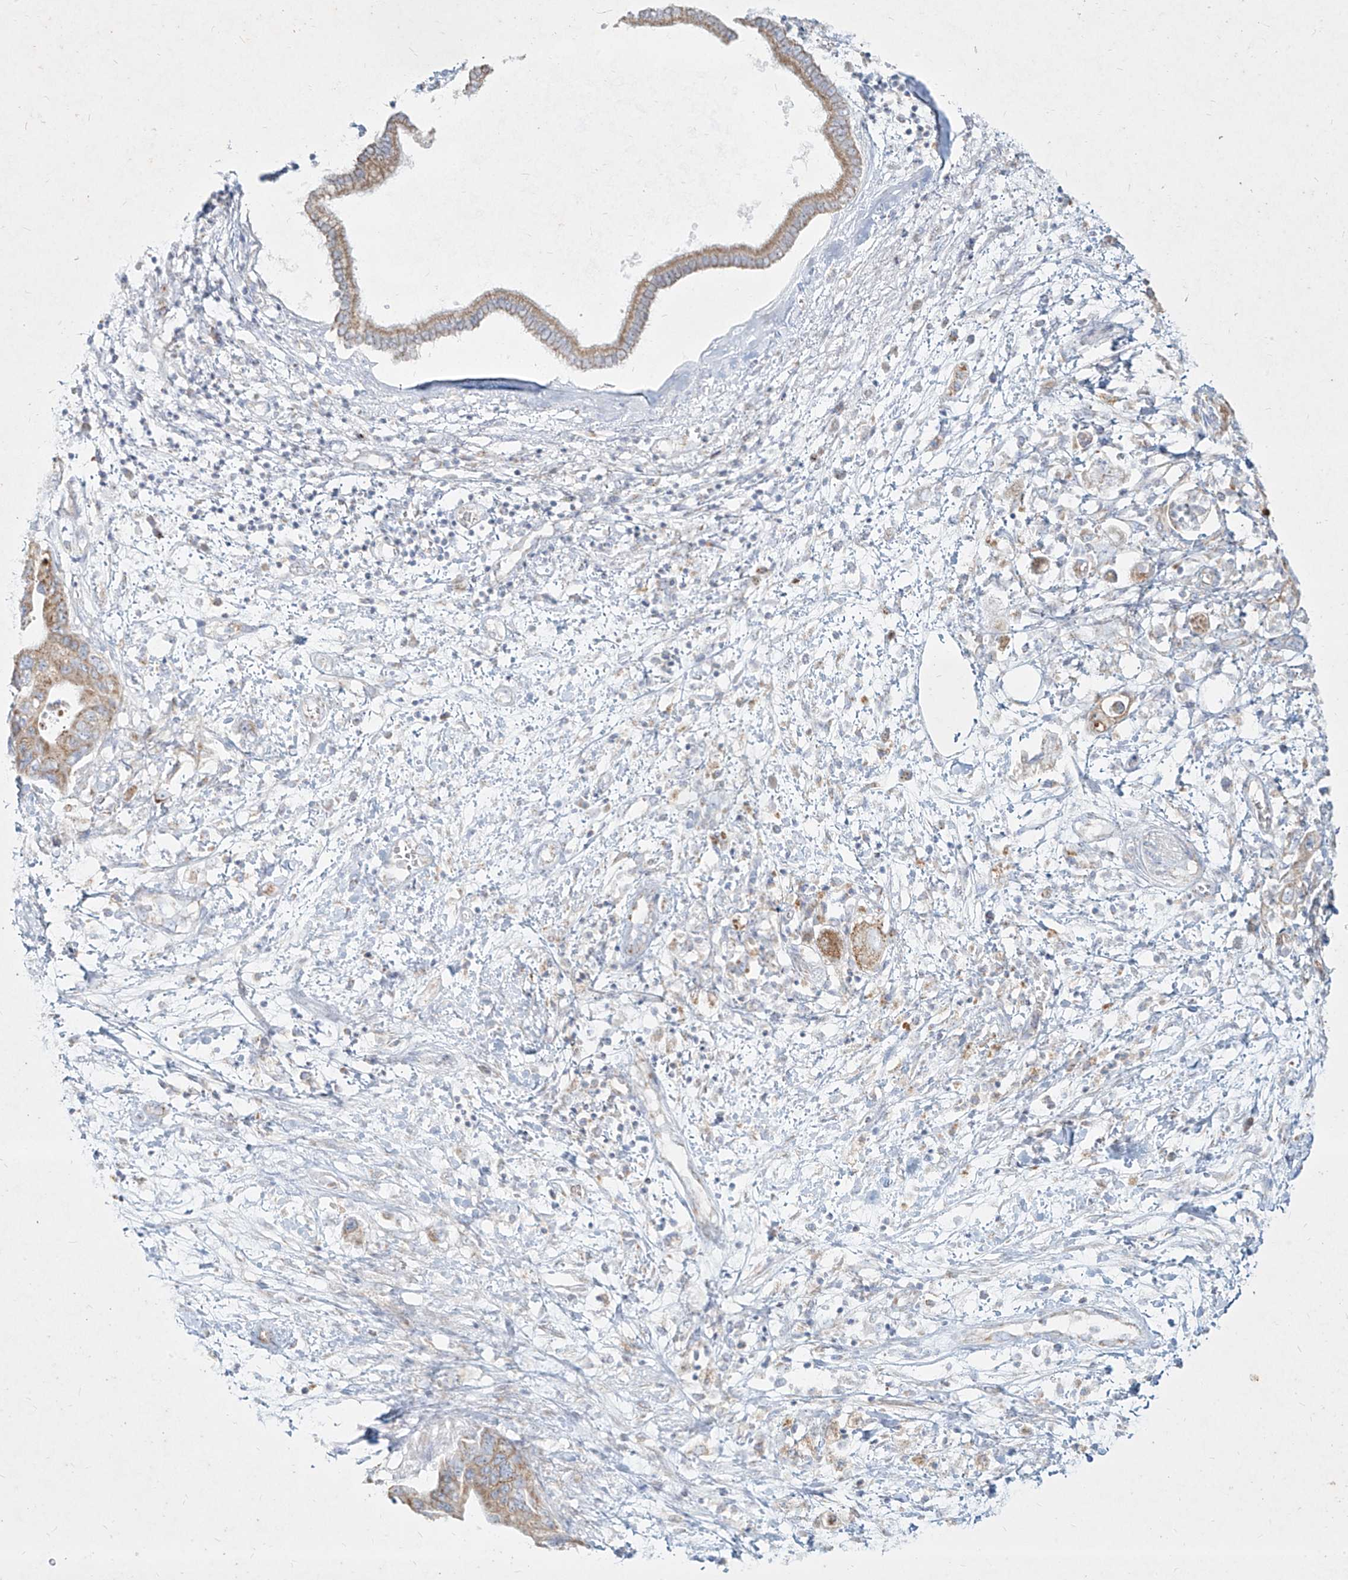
{"staining": {"intensity": "moderate", "quantity": "25%-75%", "location": "cytoplasmic/membranous"}, "tissue": "pancreatic cancer", "cell_type": "Tumor cells", "image_type": "cancer", "snomed": [{"axis": "morphology", "description": "Adenocarcinoma, NOS"}, {"axis": "topography", "description": "Pancreas"}], "caption": "Immunohistochemistry of human adenocarcinoma (pancreatic) reveals medium levels of moderate cytoplasmic/membranous expression in about 25%-75% of tumor cells.", "gene": "MTX2", "patient": {"sex": "female", "age": 73}}